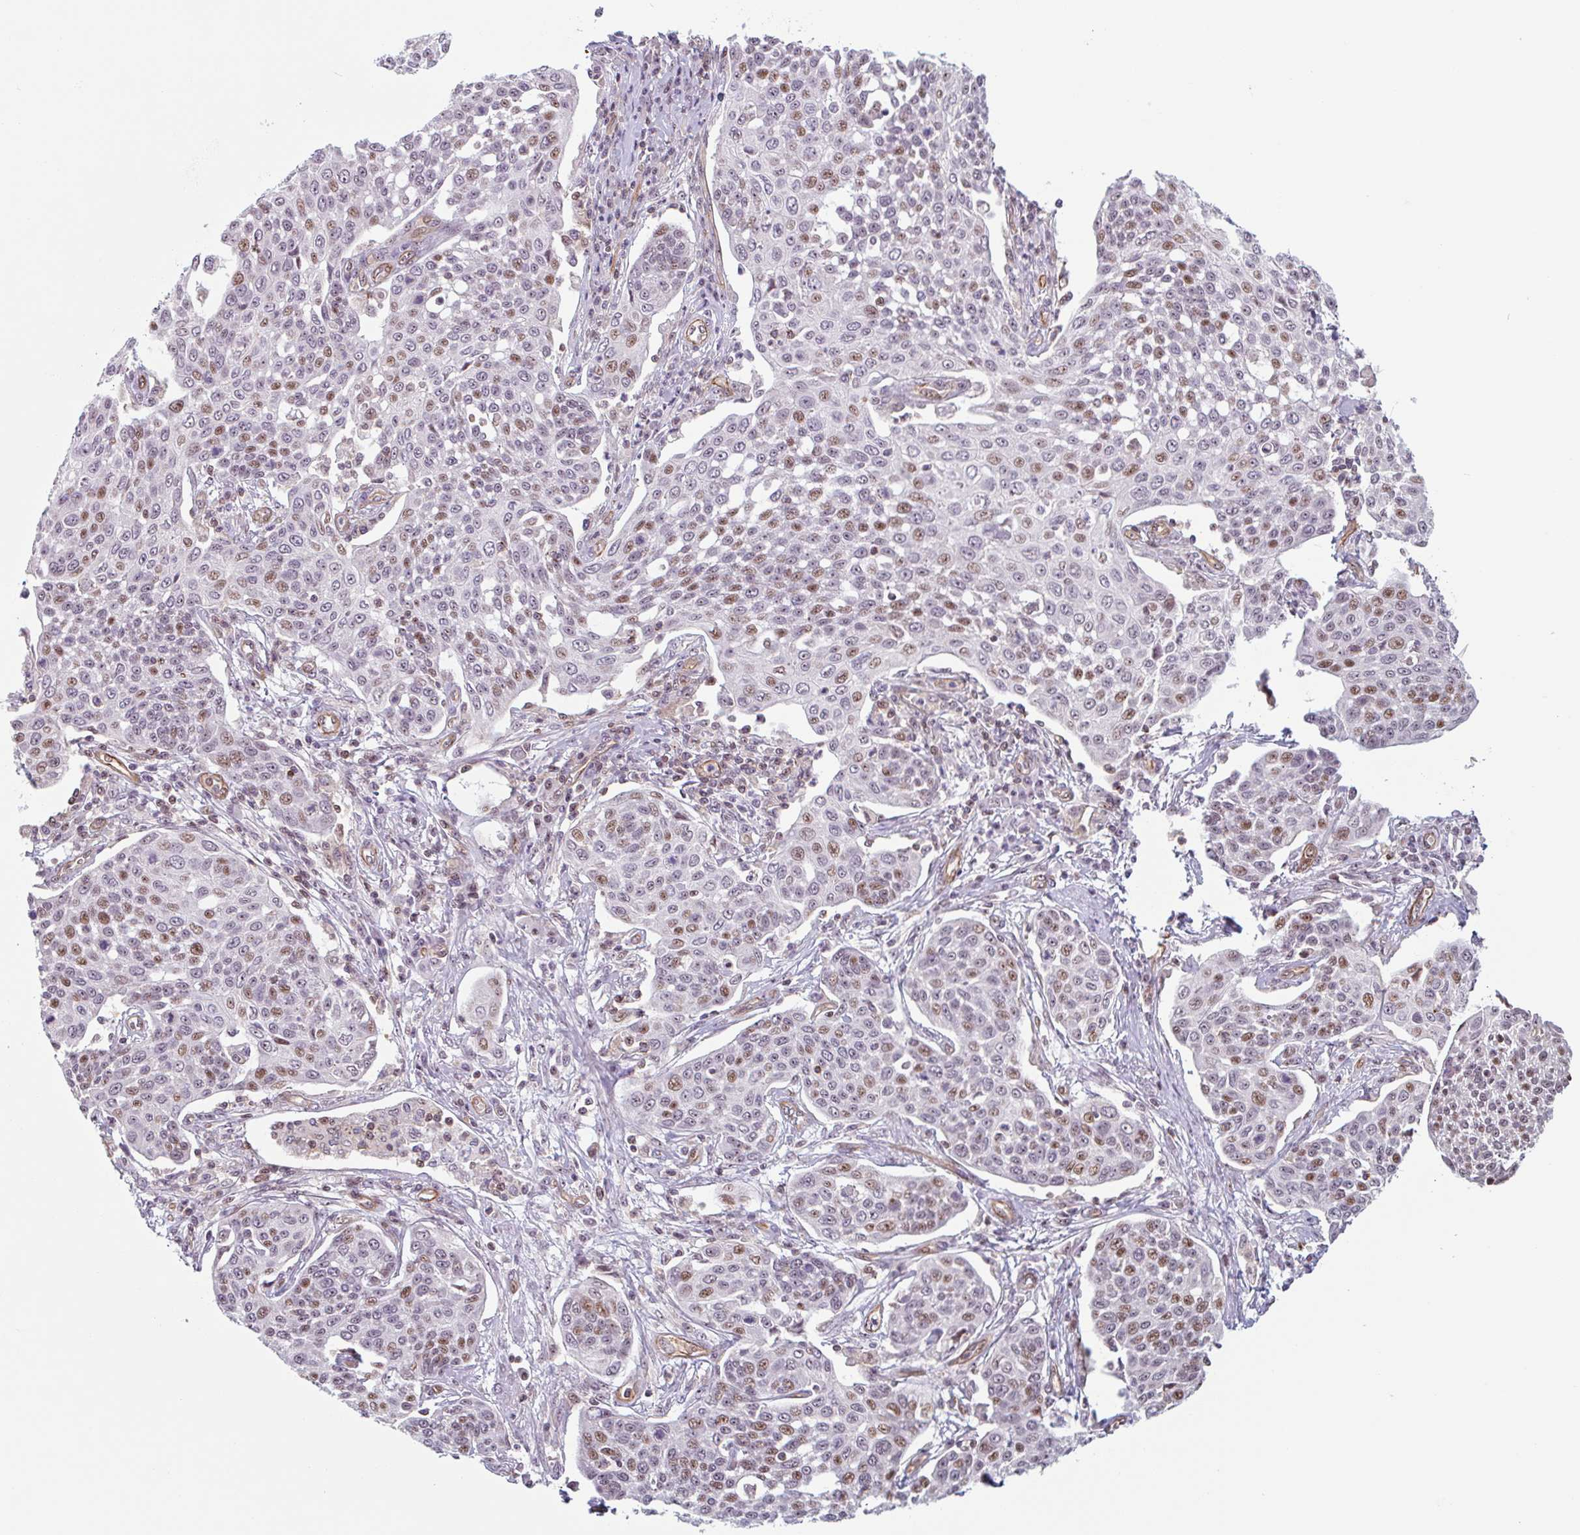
{"staining": {"intensity": "moderate", "quantity": "25%-75%", "location": "nuclear"}, "tissue": "cervical cancer", "cell_type": "Tumor cells", "image_type": "cancer", "snomed": [{"axis": "morphology", "description": "Squamous cell carcinoma, NOS"}, {"axis": "topography", "description": "Cervix"}], "caption": "Immunohistochemistry (IHC) of cervical cancer exhibits medium levels of moderate nuclear staining in approximately 25%-75% of tumor cells. (IHC, brightfield microscopy, high magnification).", "gene": "ZNF689", "patient": {"sex": "female", "age": 34}}